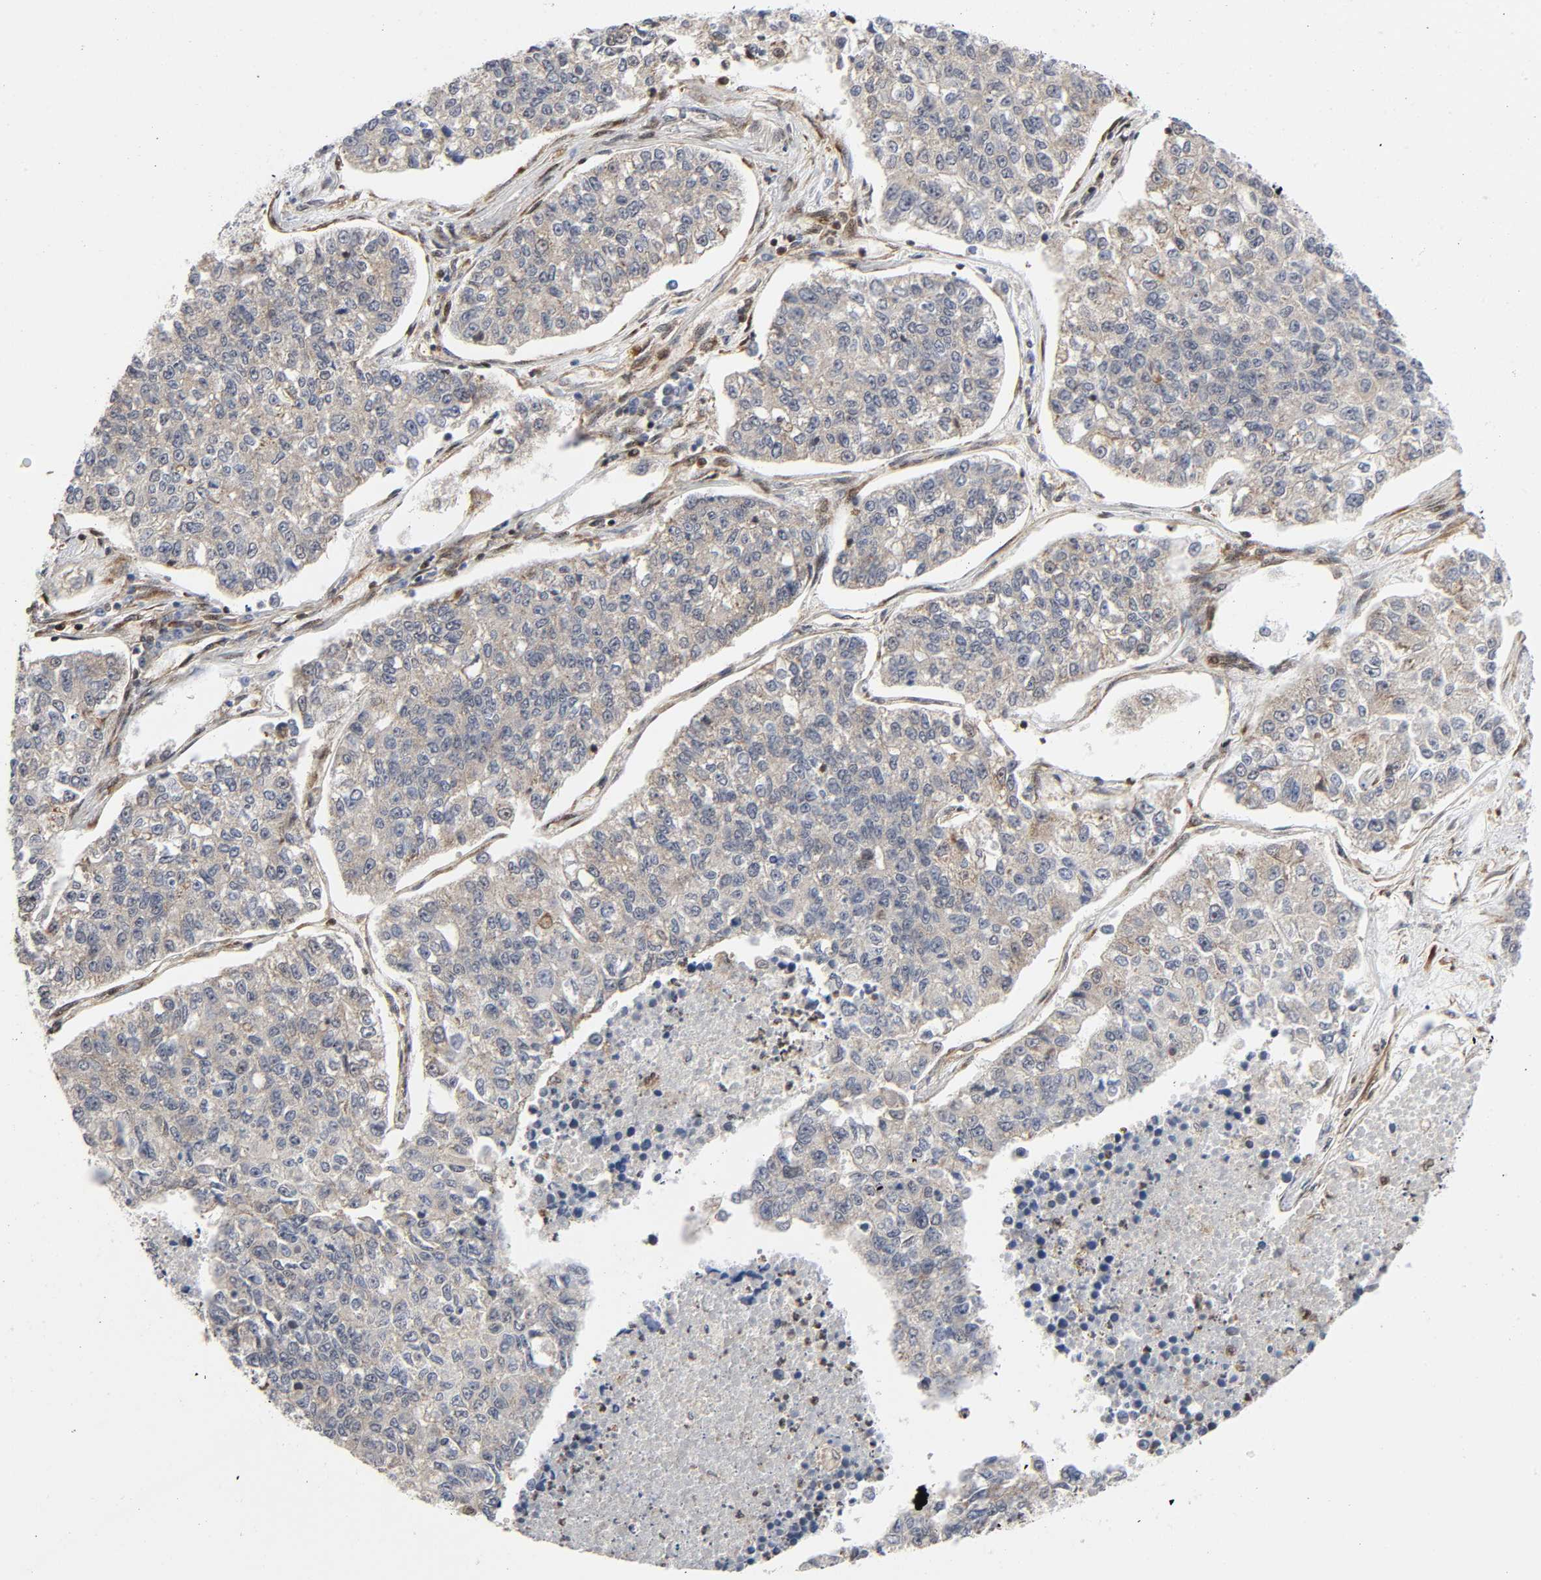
{"staining": {"intensity": "negative", "quantity": "none", "location": "none"}, "tissue": "lung cancer", "cell_type": "Tumor cells", "image_type": "cancer", "snomed": [{"axis": "morphology", "description": "Adenocarcinoma, NOS"}, {"axis": "topography", "description": "Lung"}], "caption": "A photomicrograph of human adenocarcinoma (lung) is negative for staining in tumor cells.", "gene": "MAPK1", "patient": {"sex": "male", "age": 49}}